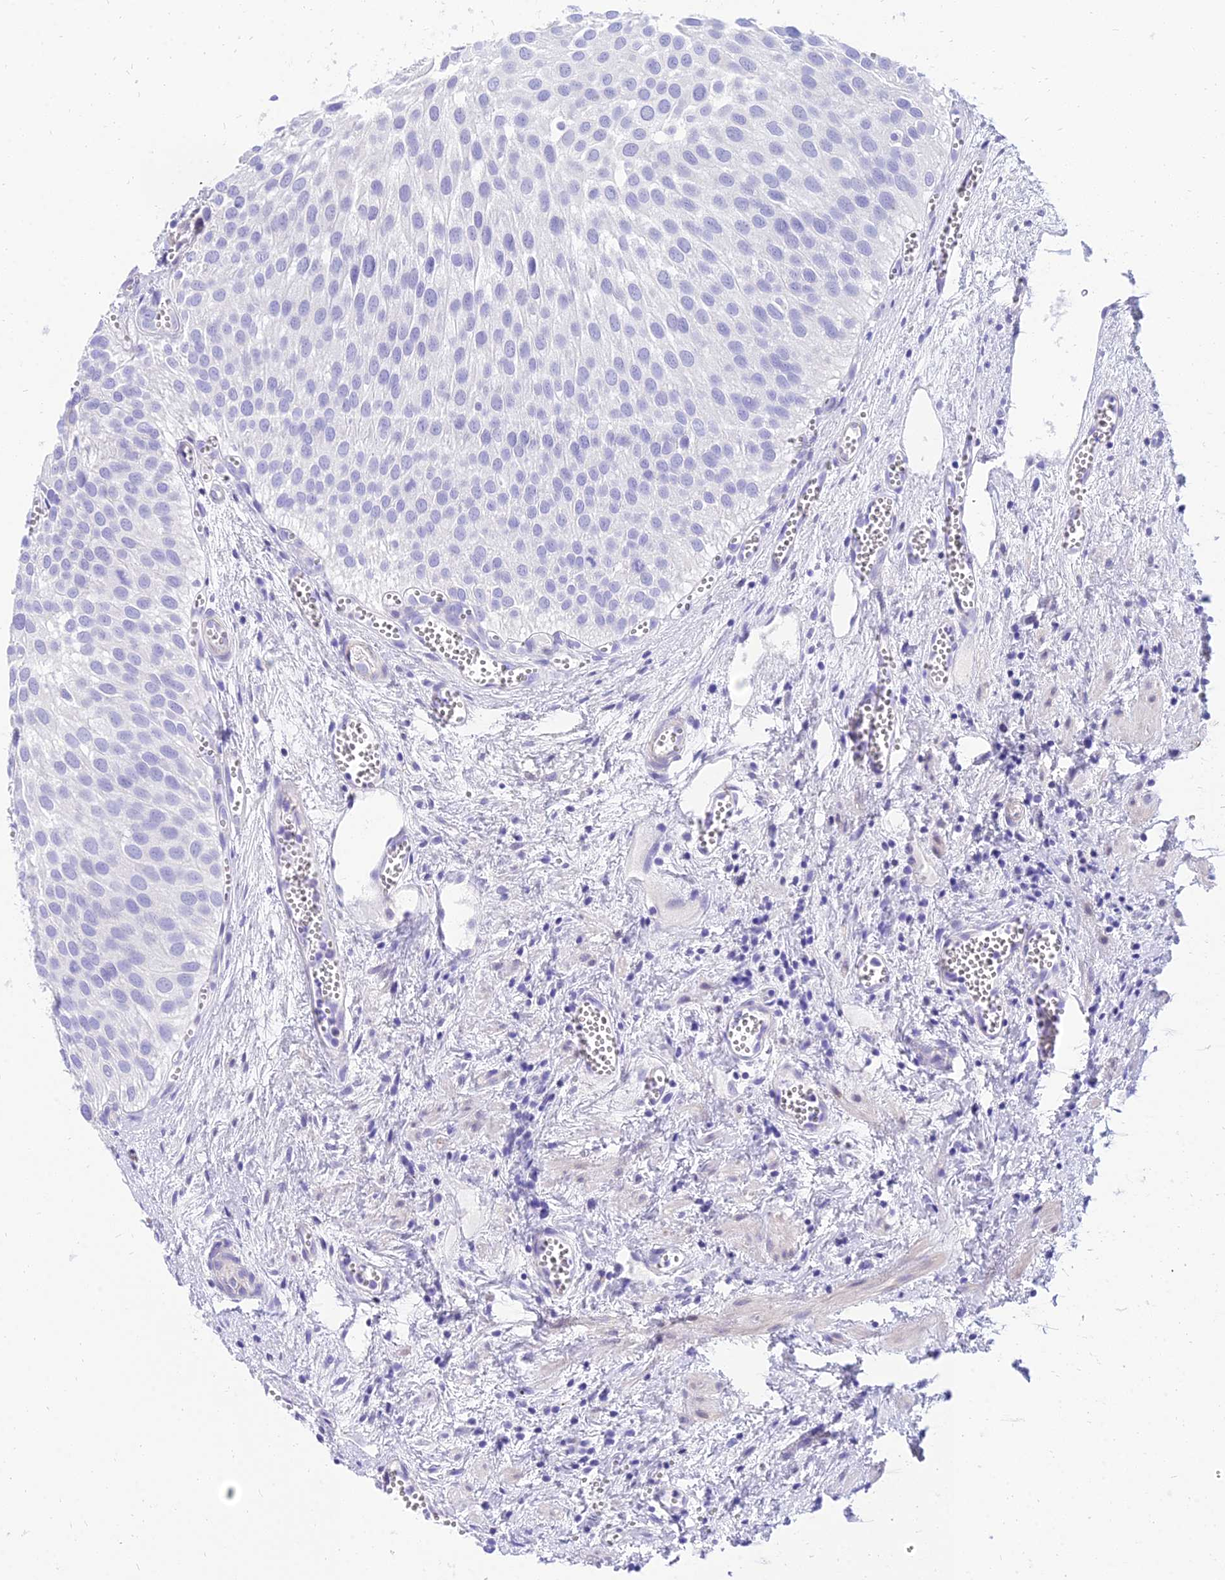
{"staining": {"intensity": "negative", "quantity": "none", "location": "none"}, "tissue": "urothelial cancer", "cell_type": "Tumor cells", "image_type": "cancer", "snomed": [{"axis": "morphology", "description": "Urothelial carcinoma, Low grade"}, {"axis": "topography", "description": "Urinary bladder"}], "caption": "Low-grade urothelial carcinoma stained for a protein using immunohistochemistry (IHC) displays no staining tumor cells.", "gene": "TAC3", "patient": {"sex": "male", "age": 88}}